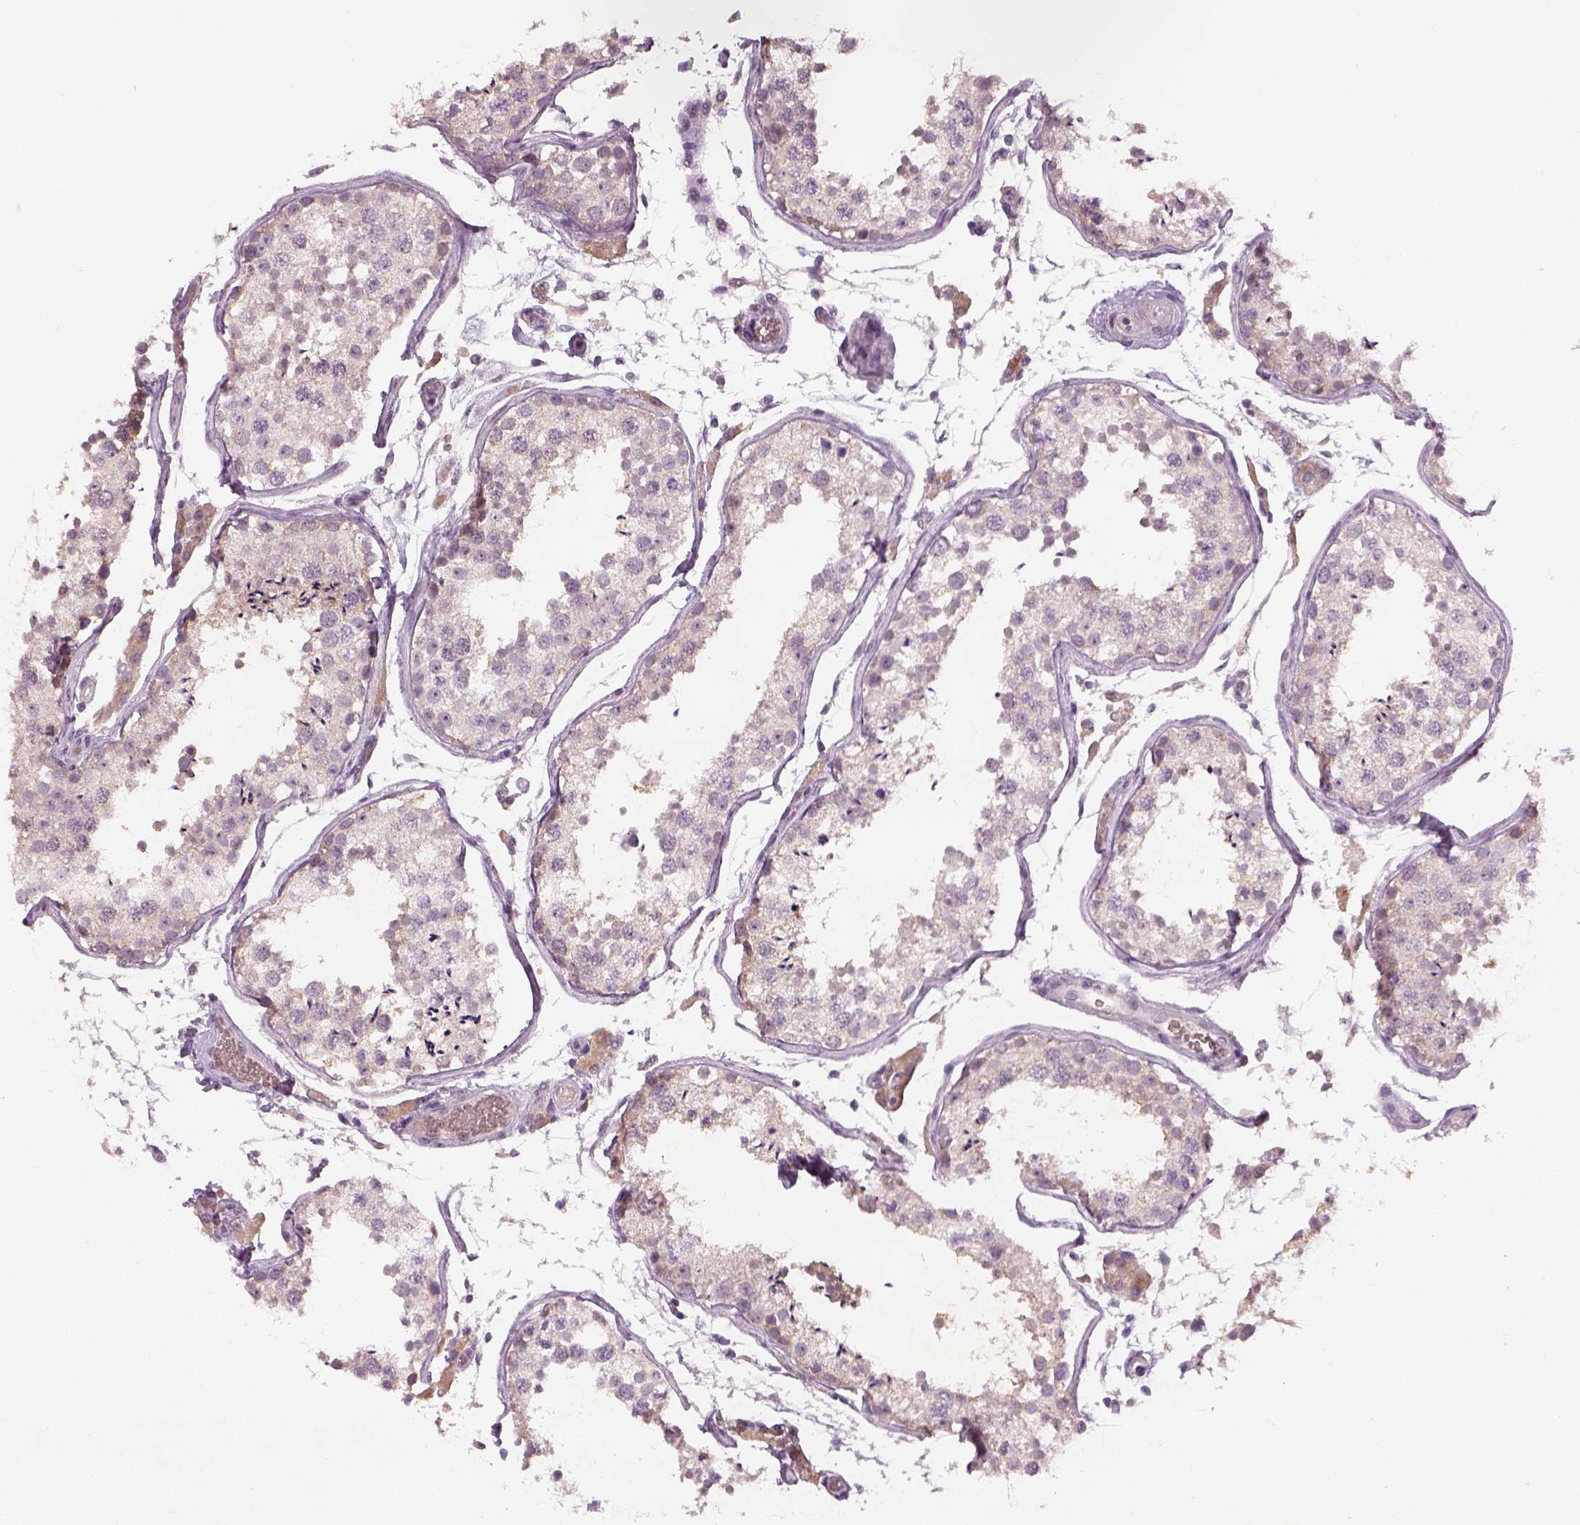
{"staining": {"intensity": "weak", "quantity": "<25%", "location": "cytoplasmic/membranous"}, "tissue": "testis", "cell_type": "Cells in seminiferous ducts", "image_type": "normal", "snomed": [{"axis": "morphology", "description": "Normal tissue, NOS"}, {"axis": "topography", "description": "Testis"}], "caption": "This is an immunohistochemistry image of benign testis. There is no expression in cells in seminiferous ducts.", "gene": "GDNF", "patient": {"sex": "male", "age": 29}}